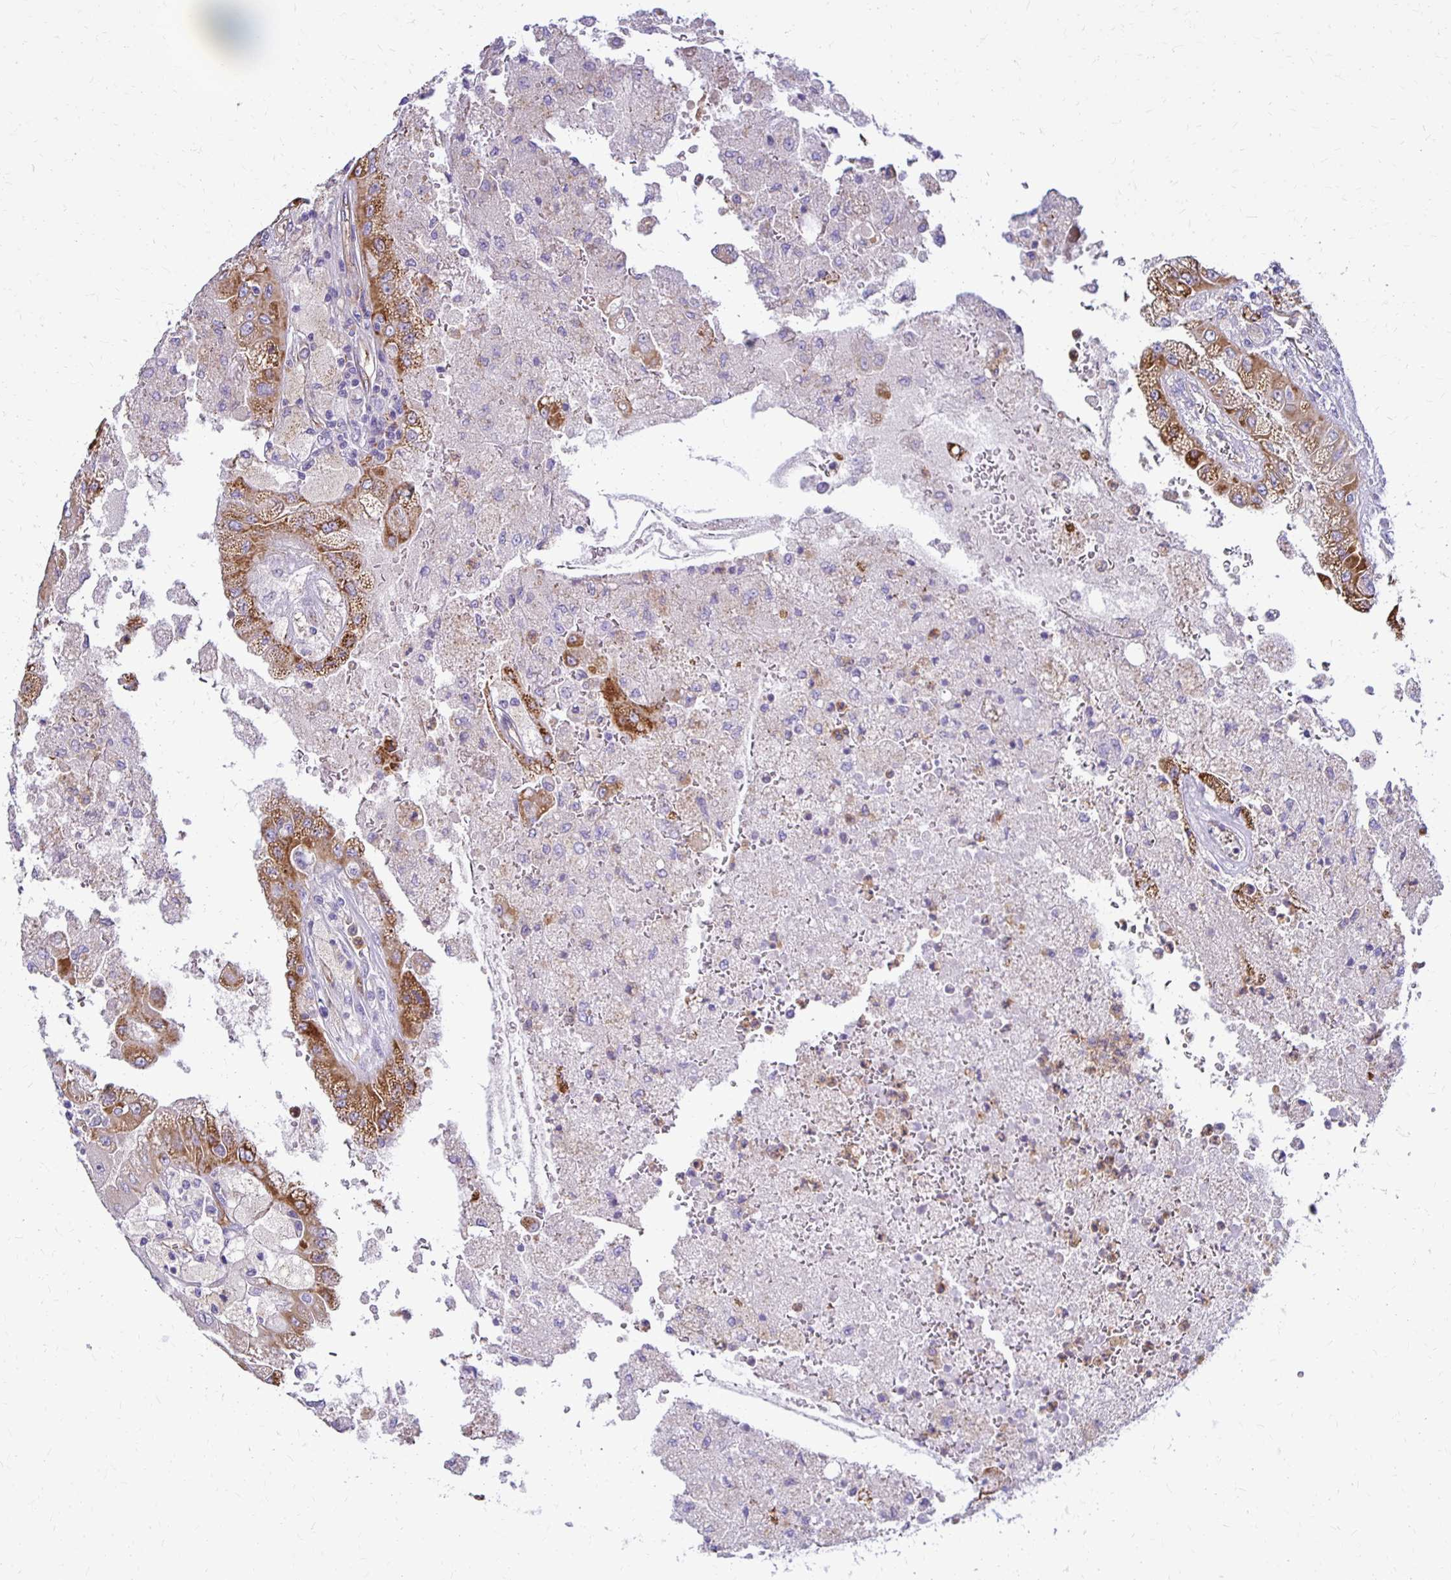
{"staining": {"intensity": "moderate", "quantity": "<25%", "location": "cytoplasmic/membranous"}, "tissue": "renal cancer", "cell_type": "Tumor cells", "image_type": "cancer", "snomed": [{"axis": "morphology", "description": "Adenocarcinoma, NOS"}, {"axis": "topography", "description": "Kidney"}], "caption": "Tumor cells exhibit moderate cytoplasmic/membranous positivity in about <25% of cells in renal cancer (adenocarcinoma). Nuclei are stained in blue.", "gene": "TTYH1", "patient": {"sex": "male", "age": 58}}